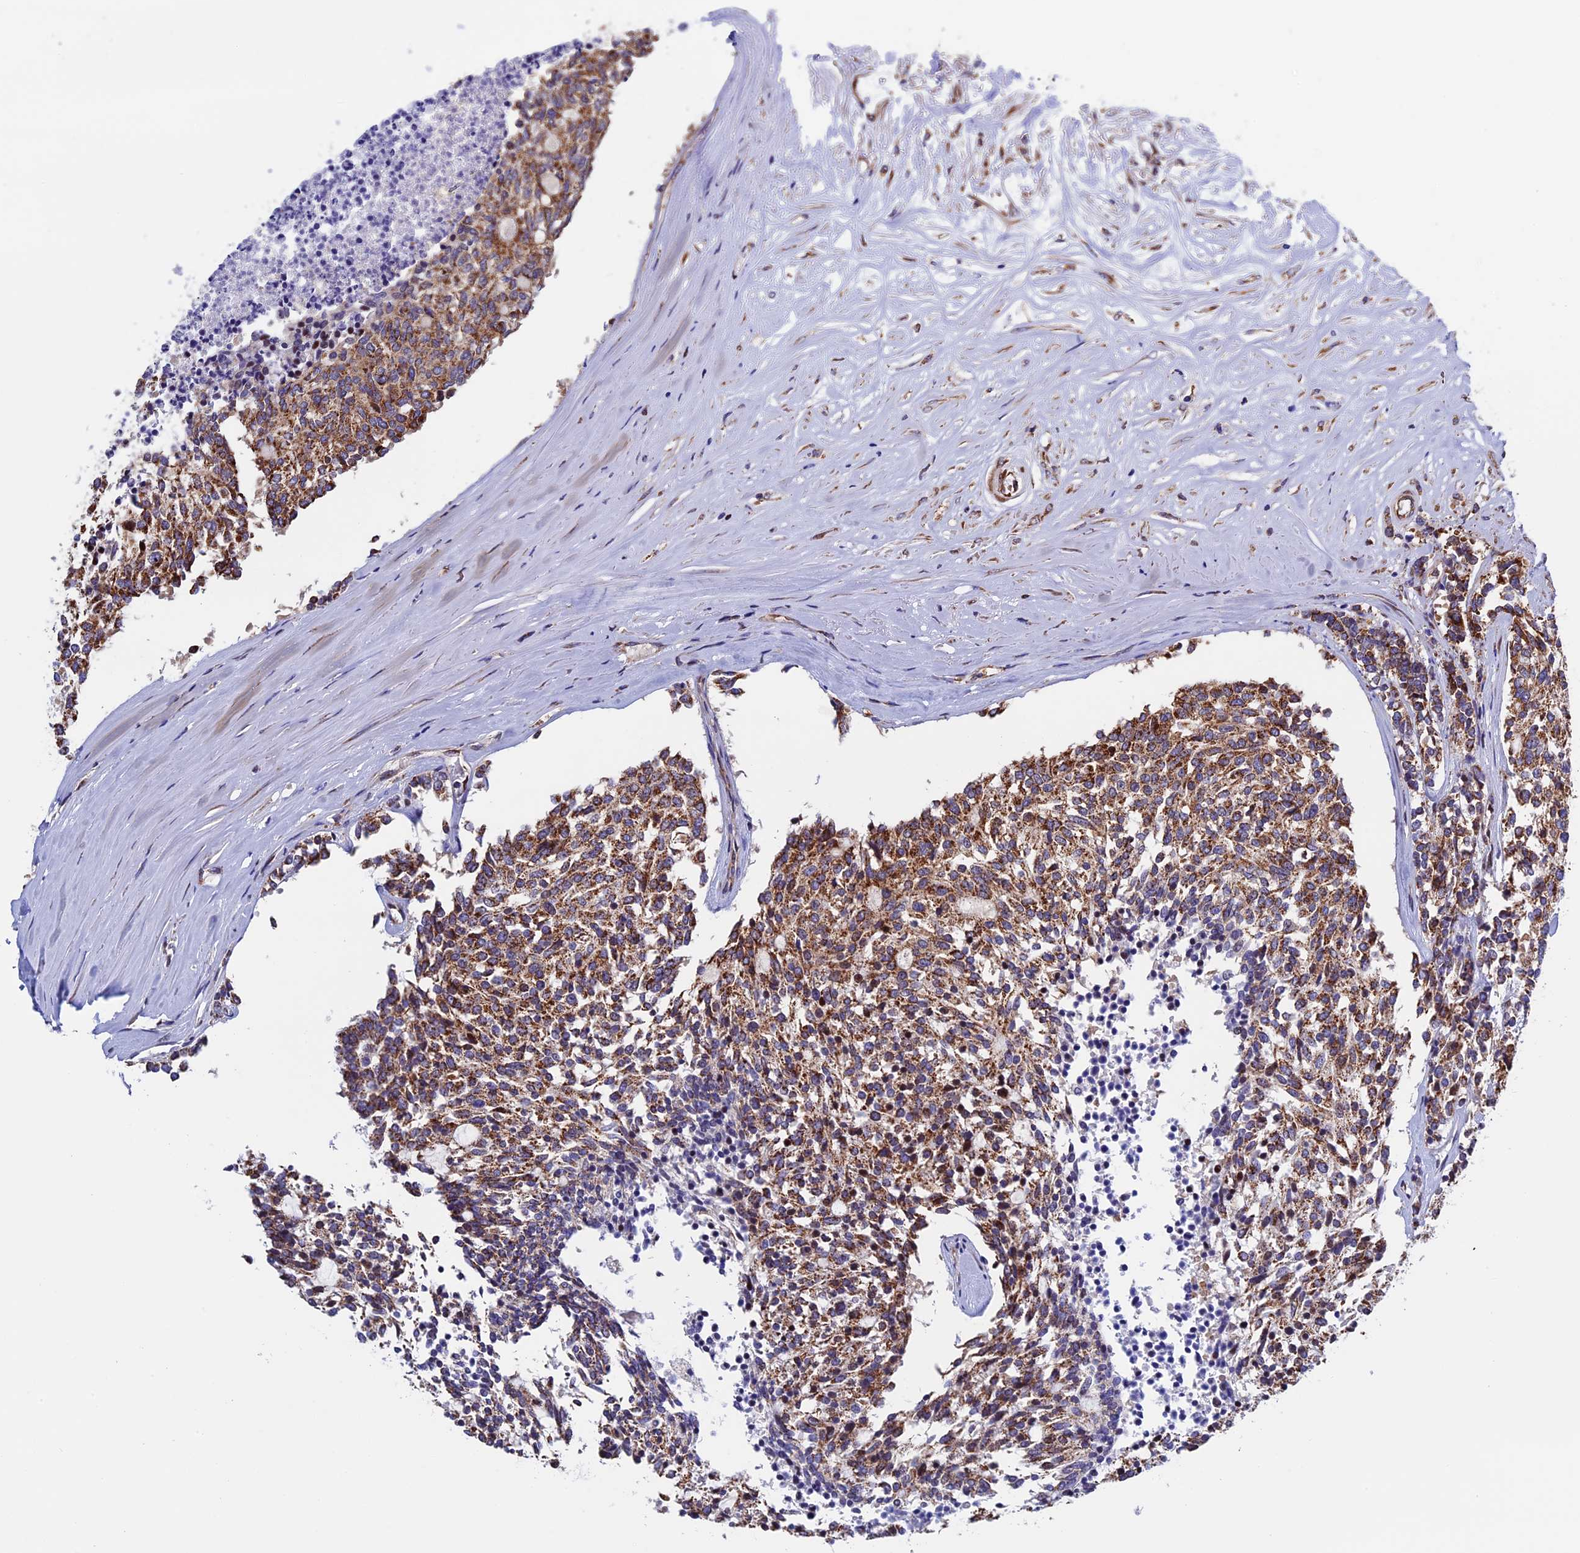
{"staining": {"intensity": "strong", "quantity": ">75%", "location": "cytoplasmic/membranous"}, "tissue": "carcinoid", "cell_type": "Tumor cells", "image_type": "cancer", "snomed": [{"axis": "morphology", "description": "Carcinoid, malignant, NOS"}, {"axis": "topography", "description": "Pancreas"}], "caption": "Human carcinoid (malignant) stained with a protein marker displays strong staining in tumor cells.", "gene": "SLC9A5", "patient": {"sex": "female", "age": 54}}